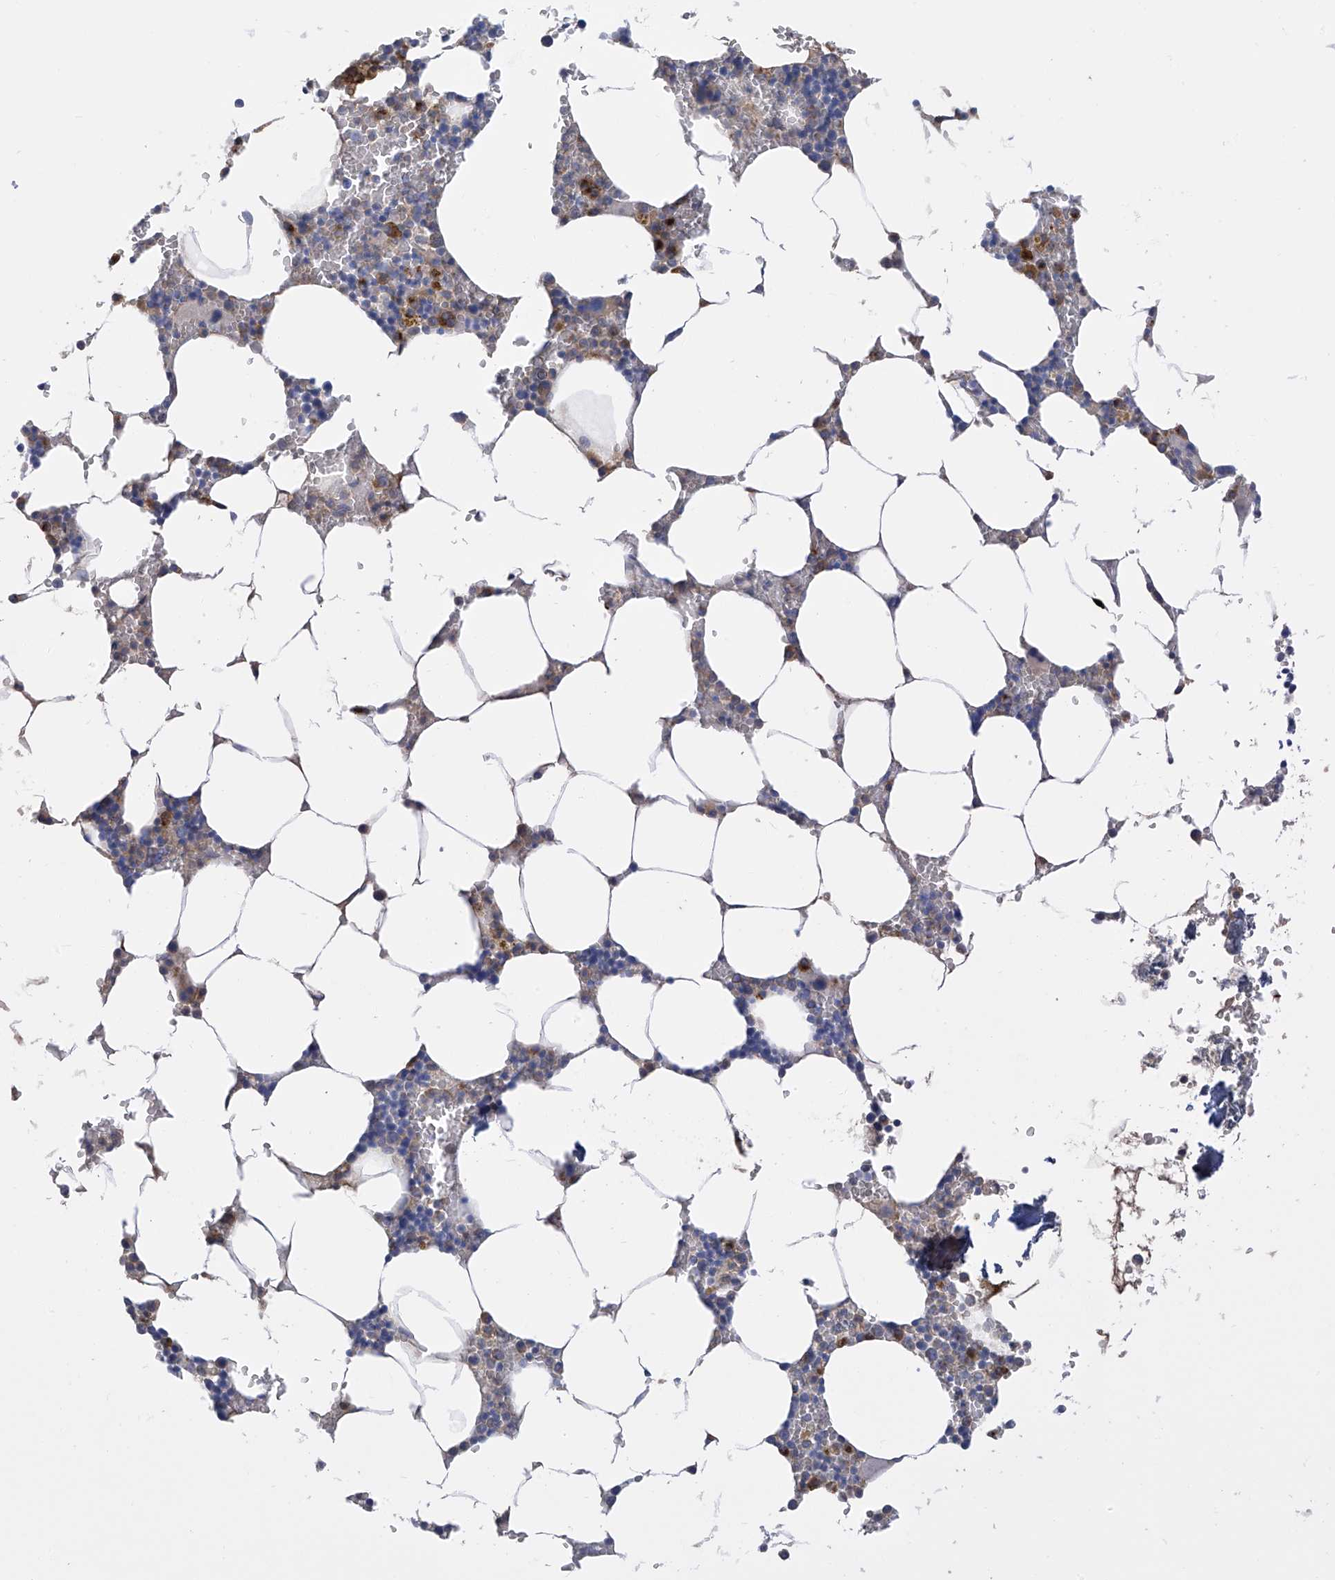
{"staining": {"intensity": "moderate", "quantity": "<25%", "location": "cytoplasmic/membranous"}, "tissue": "bone marrow", "cell_type": "Hematopoietic cells", "image_type": "normal", "snomed": [{"axis": "morphology", "description": "Normal tissue, NOS"}, {"axis": "topography", "description": "Bone marrow"}], "caption": "High-magnification brightfield microscopy of benign bone marrow stained with DAB (brown) and counterstained with hematoxylin (blue). hematopoietic cells exhibit moderate cytoplasmic/membranous expression is seen in approximately<25% of cells. (Stains: DAB in brown, nuclei in blue, Microscopy: brightfield microscopy at high magnification).", "gene": "SLCO4A1", "patient": {"sex": "male", "age": 70}}